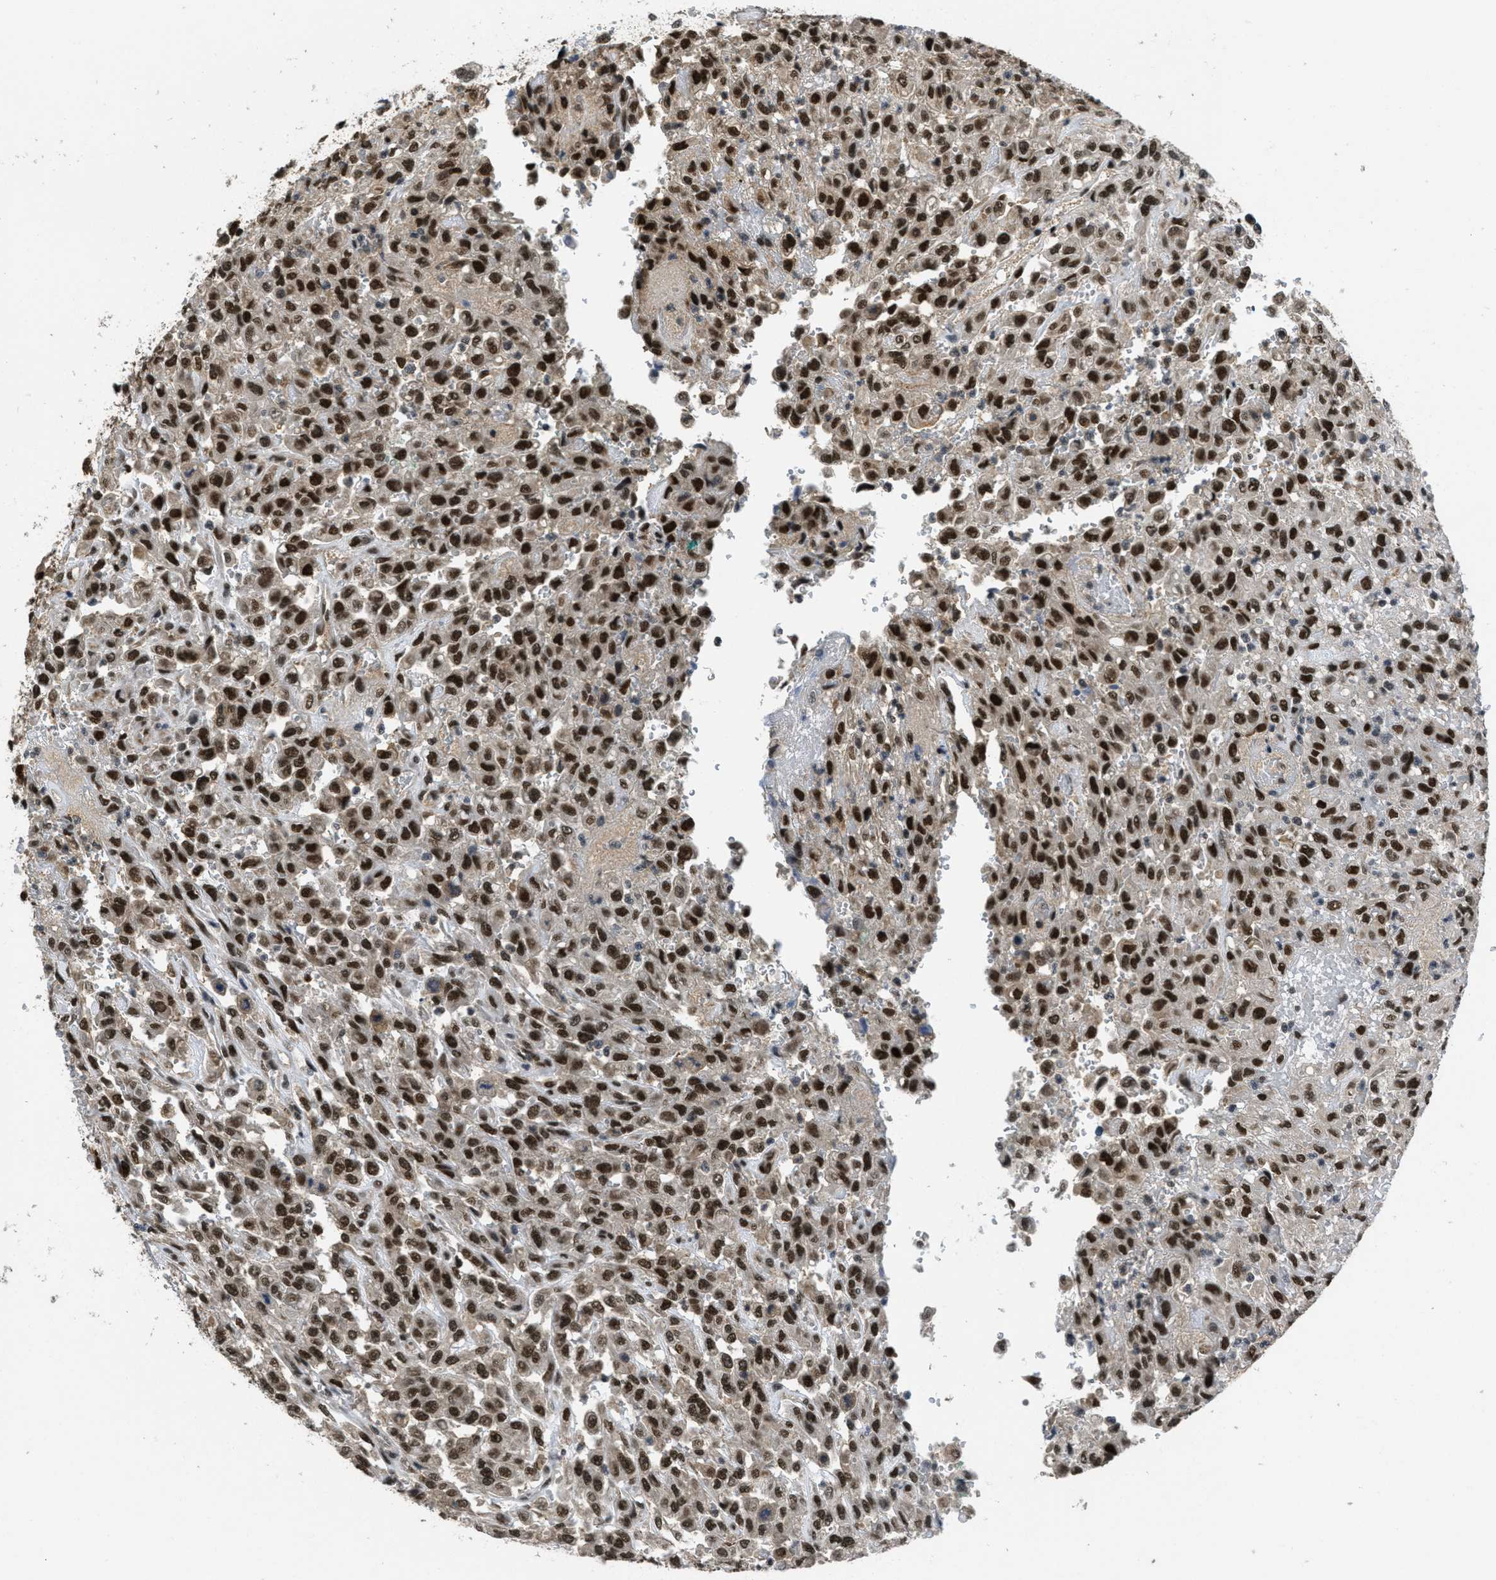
{"staining": {"intensity": "strong", "quantity": ">75%", "location": "nuclear"}, "tissue": "urothelial cancer", "cell_type": "Tumor cells", "image_type": "cancer", "snomed": [{"axis": "morphology", "description": "Urothelial carcinoma, High grade"}, {"axis": "topography", "description": "Urinary bladder"}], "caption": "High-grade urothelial carcinoma stained for a protein demonstrates strong nuclear positivity in tumor cells.", "gene": "CUL4B", "patient": {"sex": "male", "age": 46}}